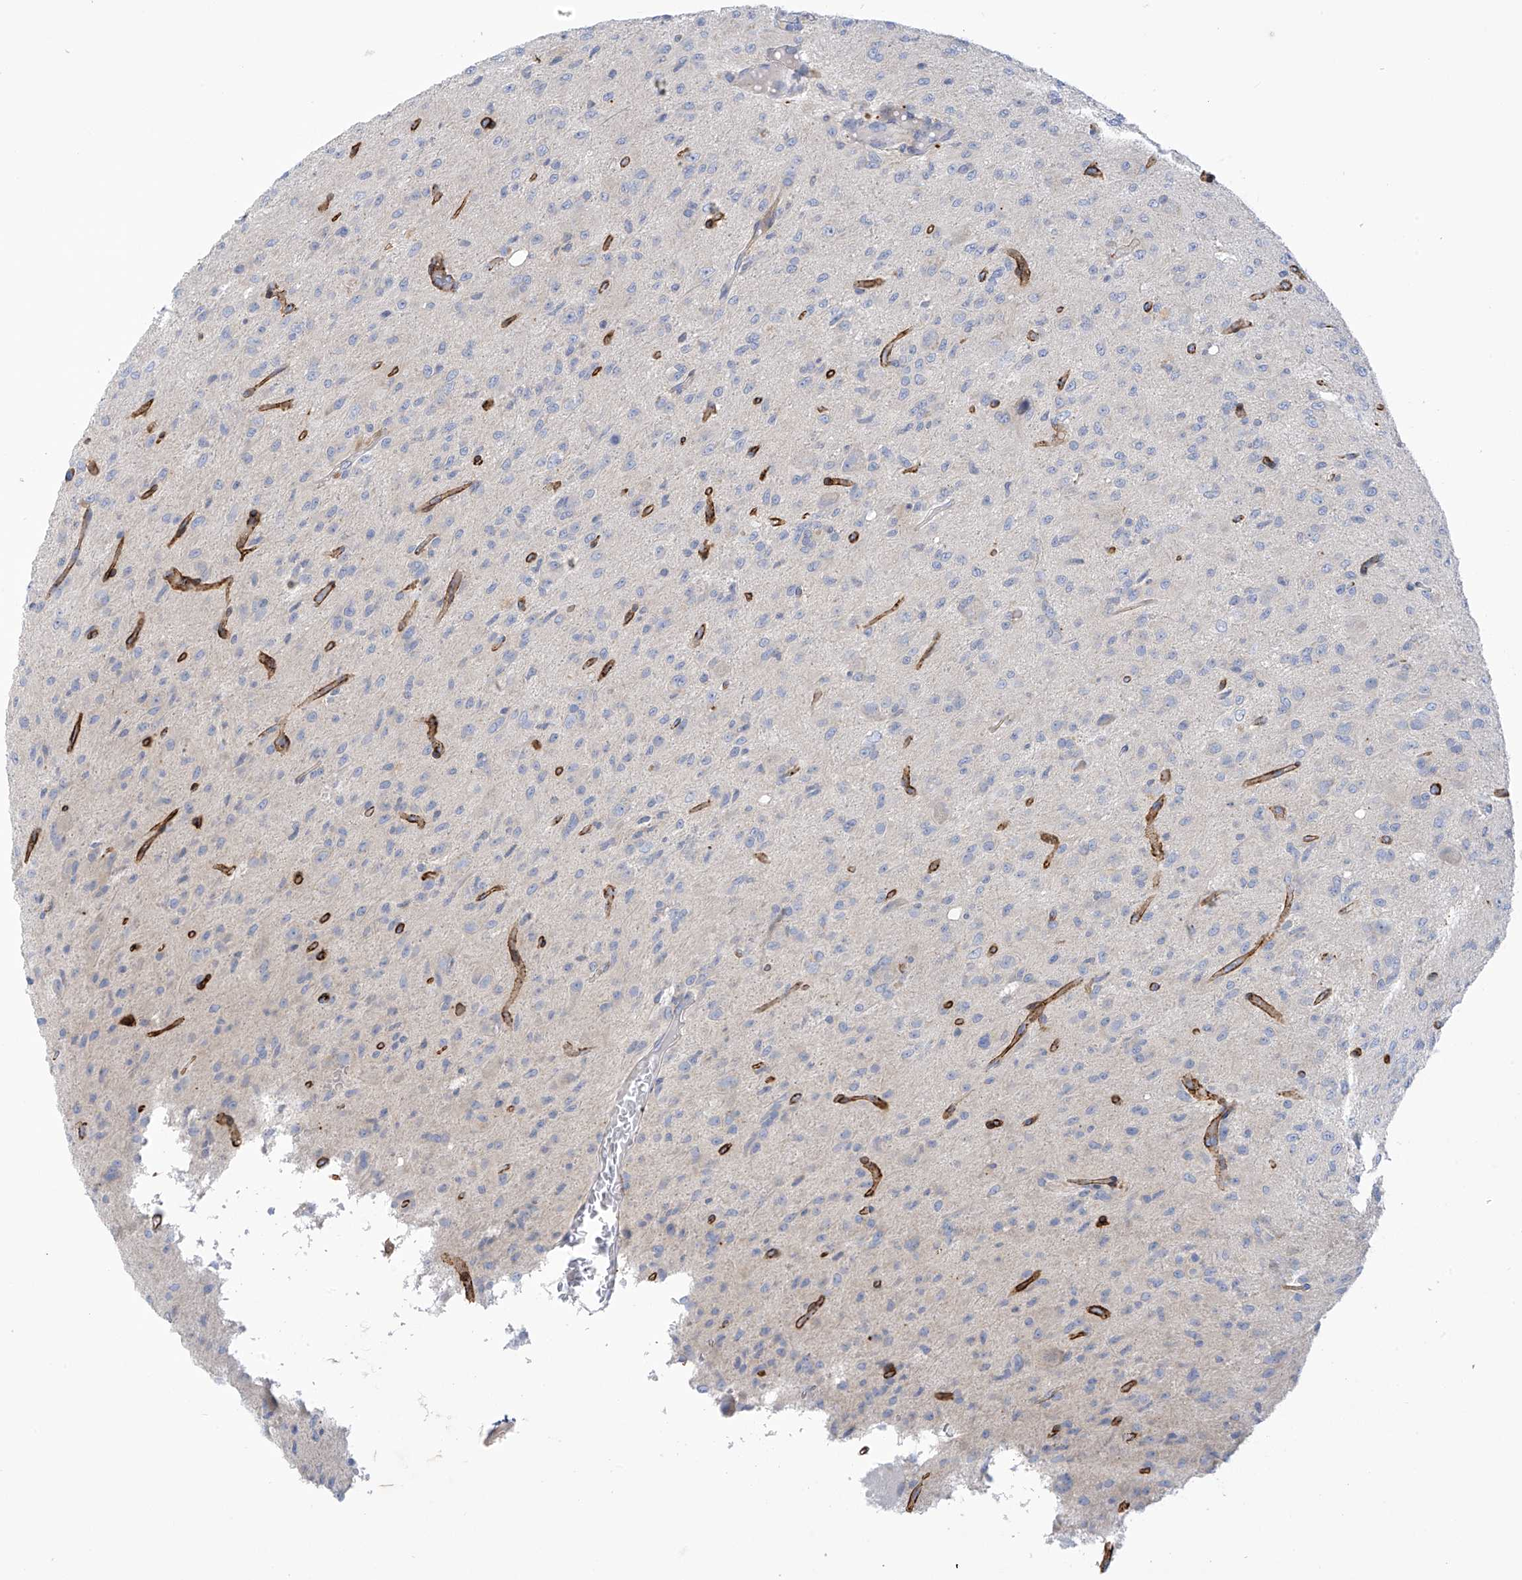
{"staining": {"intensity": "negative", "quantity": "none", "location": "none"}, "tissue": "glioma", "cell_type": "Tumor cells", "image_type": "cancer", "snomed": [{"axis": "morphology", "description": "Glioma, malignant, High grade"}, {"axis": "topography", "description": "Brain"}], "caption": "A high-resolution image shows immunohistochemistry staining of glioma, which reveals no significant staining in tumor cells.", "gene": "SLC6A12", "patient": {"sex": "female", "age": 59}}